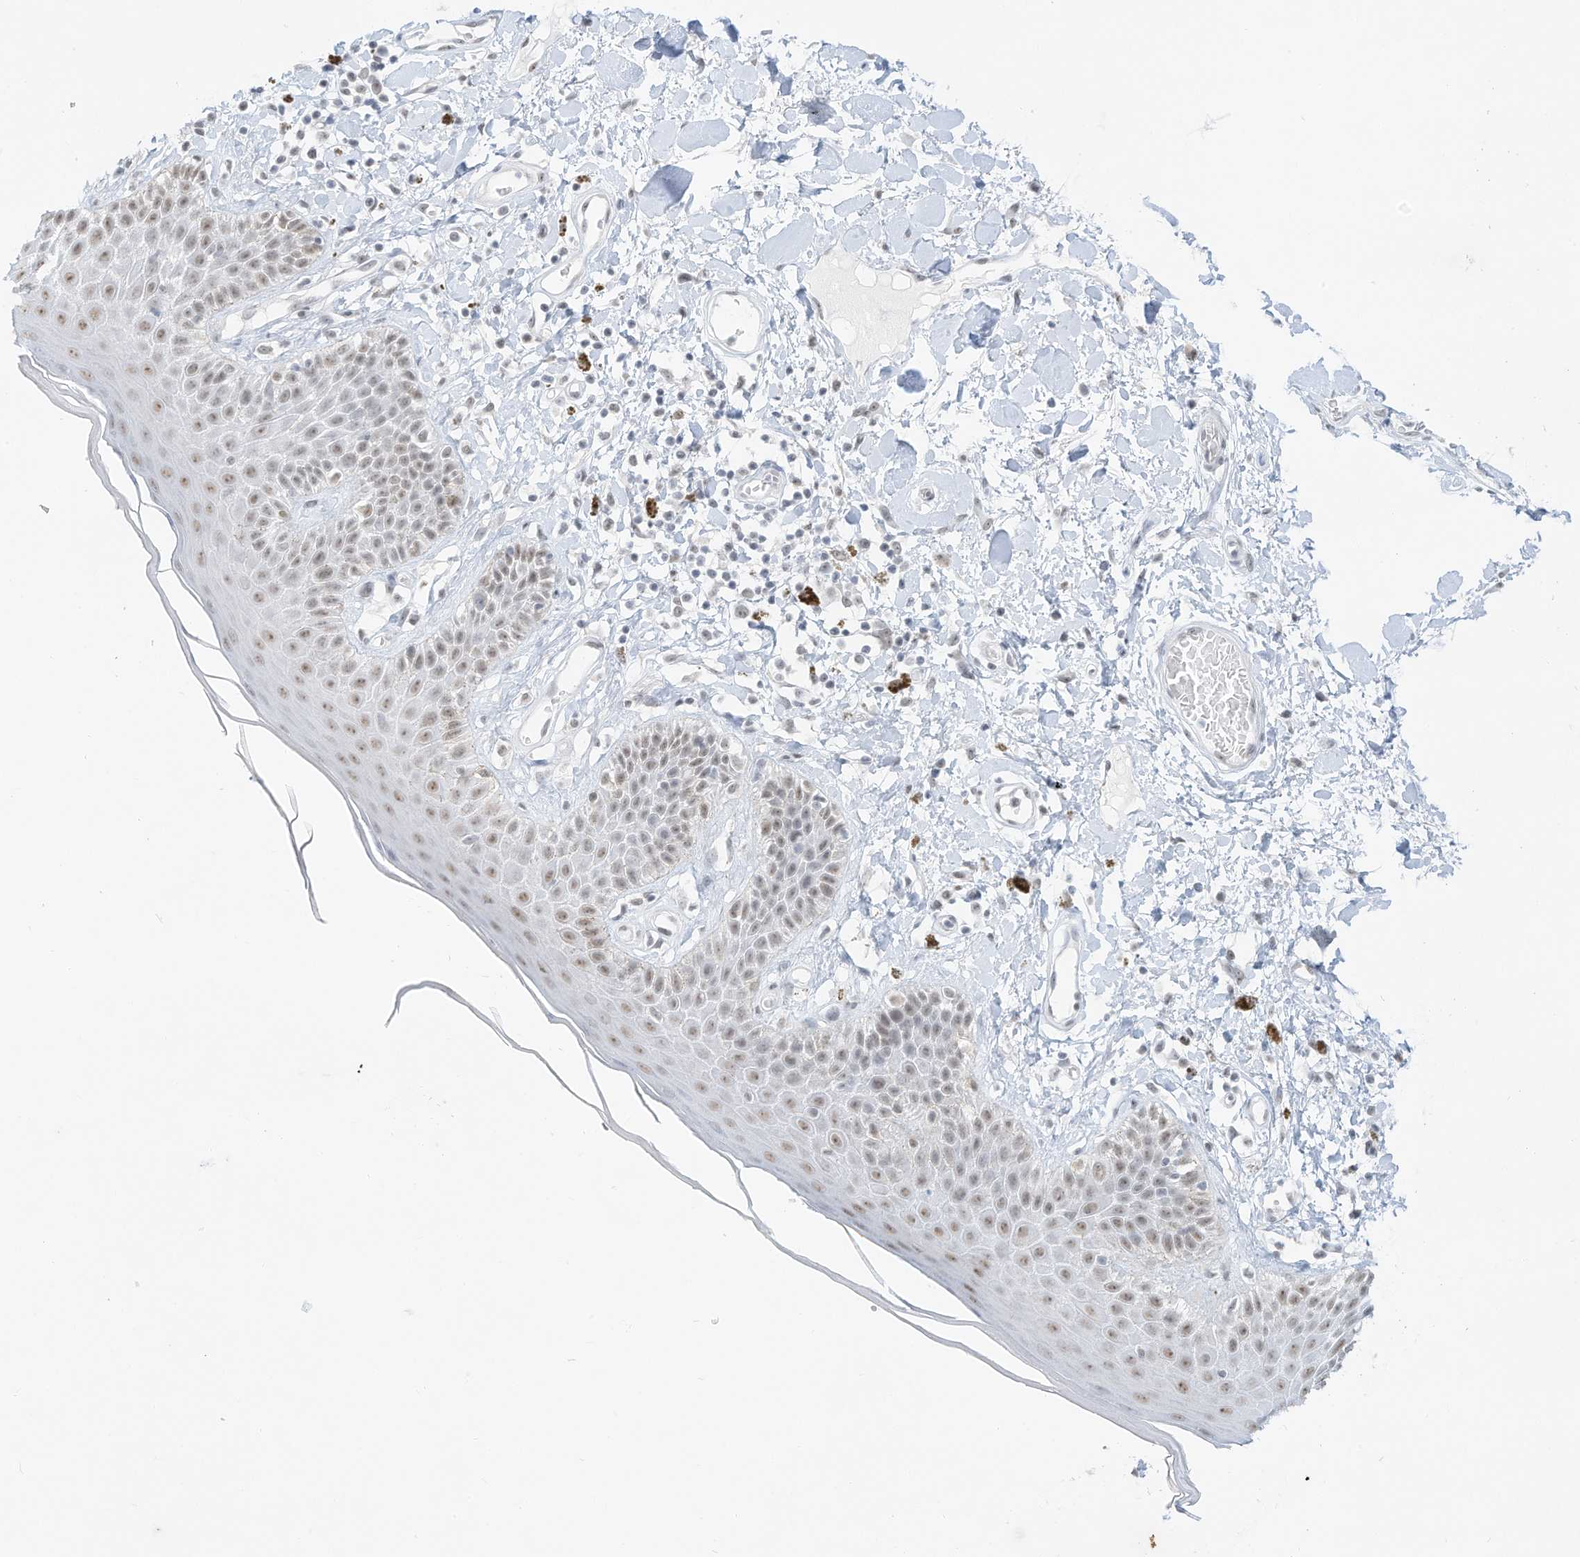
{"staining": {"intensity": "weak", "quantity": "25%-75%", "location": "nuclear"}, "tissue": "skin", "cell_type": "Epidermal cells", "image_type": "normal", "snomed": [{"axis": "morphology", "description": "Normal tissue, NOS"}, {"axis": "topography", "description": "Anal"}], "caption": "Immunohistochemical staining of benign skin exhibits low levels of weak nuclear staining in about 25%-75% of epidermal cells.", "gene": "PGC", "patient": {"sex": "female", "age": 78}}